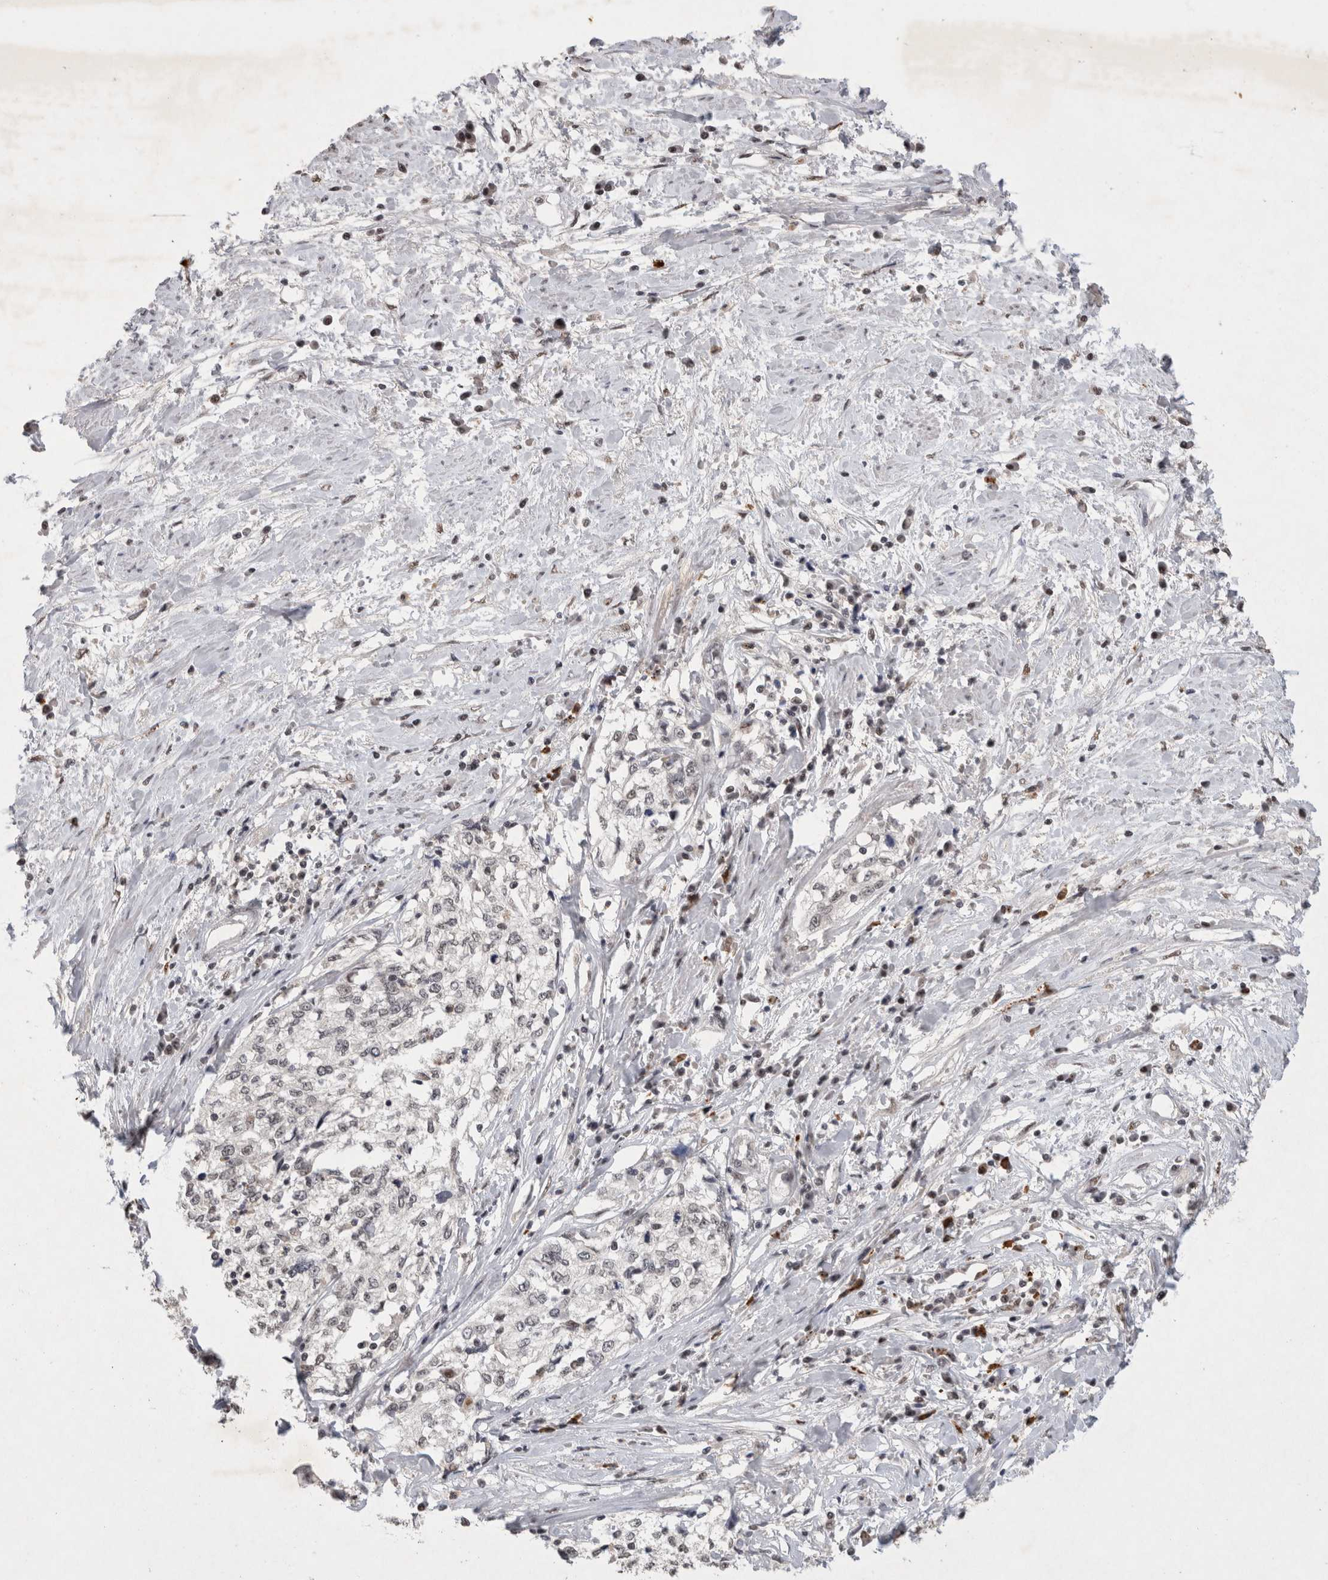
{"staining": {"intensity": "weak", "quantity": "<25%", "location": "nuclear"}, "tissue": "cervical cancer", "cell_type": "Tumor cells", "image_type": "cancer", "snomed": [{"axis": "morphology", "description": "Squamous cell carcinoma, NOS"}, {"axis": "topography", "description": "Cervix"}], "caption": "An immunohistochemistry image of squamous cell carcinoma (cervical) is shown. There is no staining in tumor cells of squamous cell carcinoma (cervical). (Immunohistochemistry, brightfield microscopy, high magnification).", "gene": "XRCC5", "patient": {"sex": "female", "age": 57}}